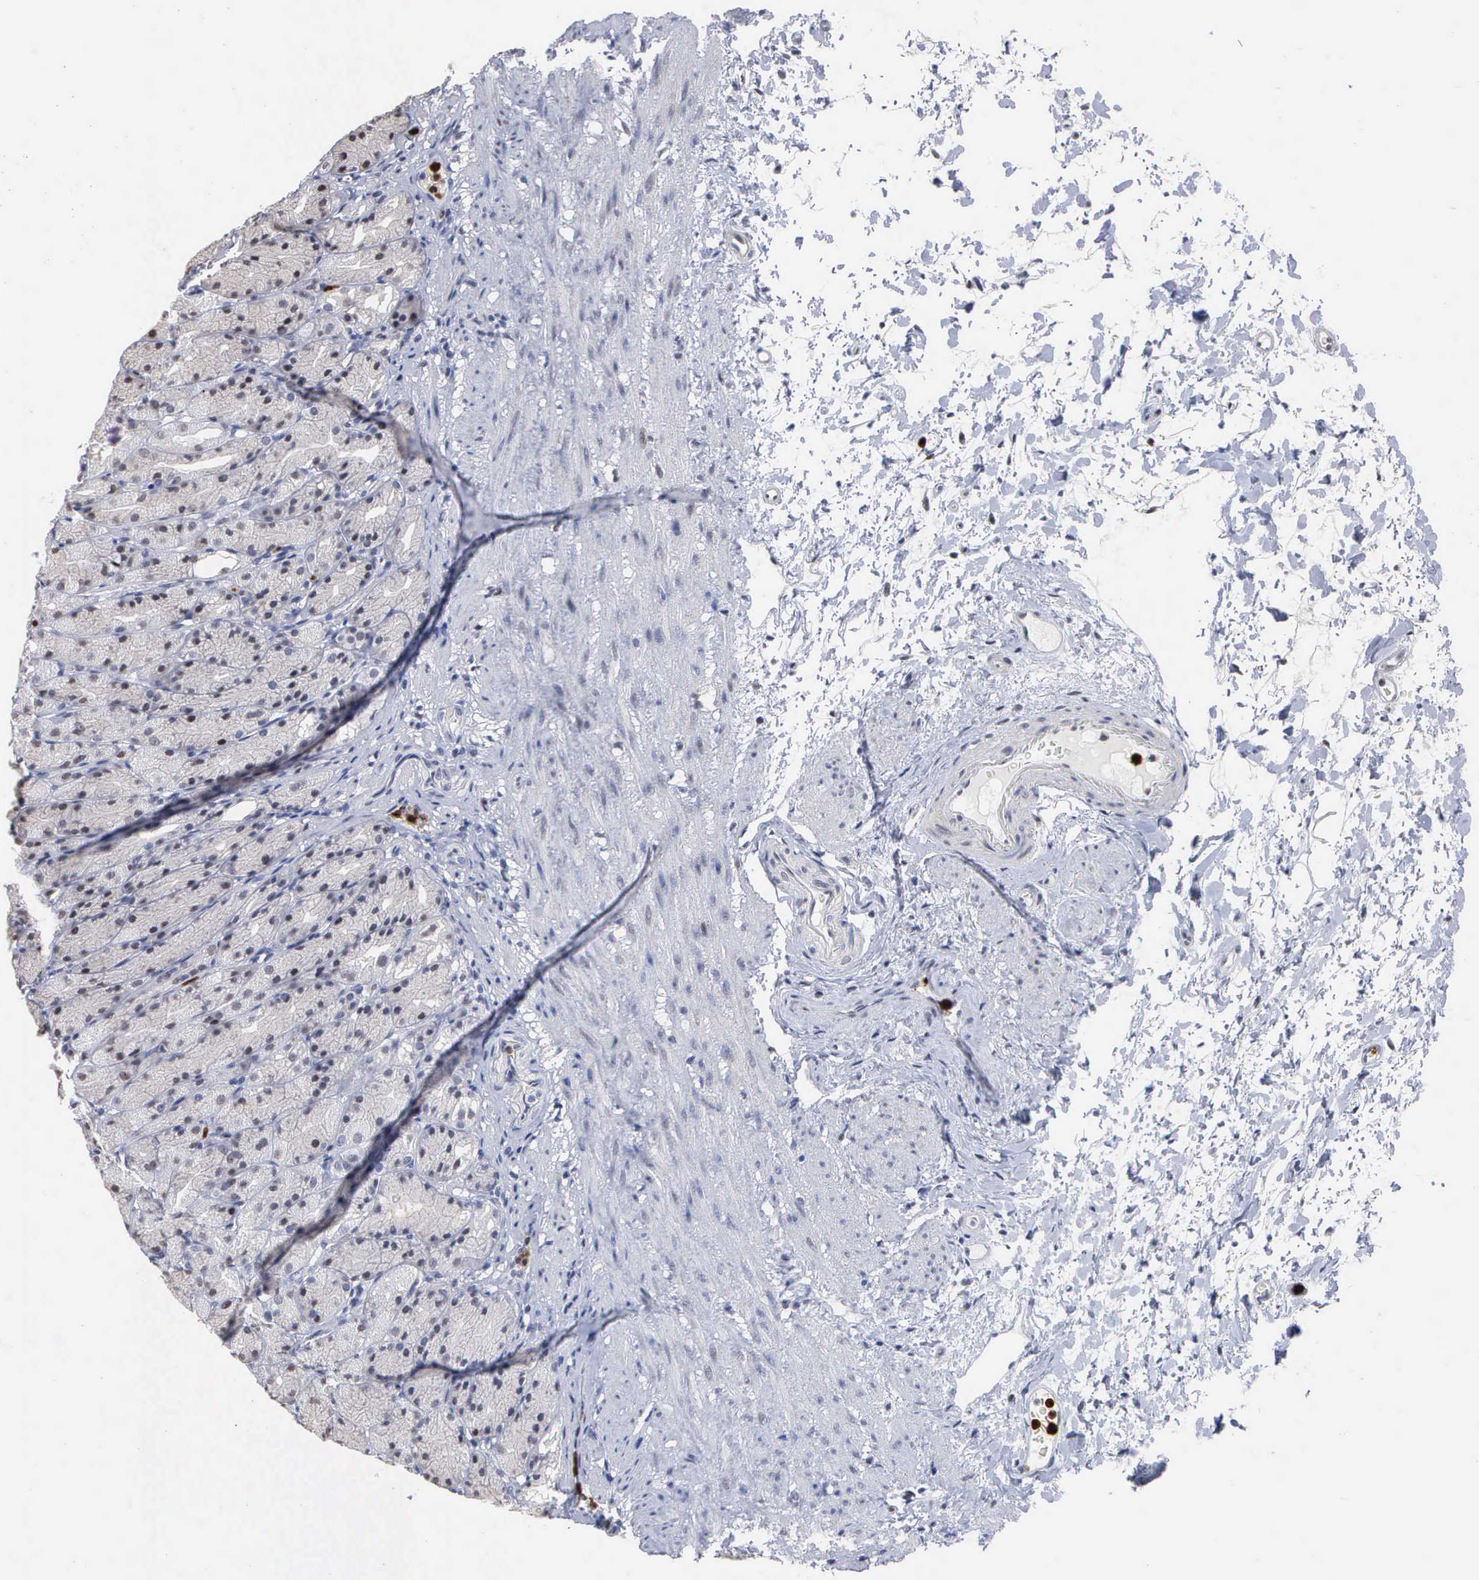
{"staining": {"intensity": "negative", "quantity": "none", "location": "none"}, "tissue": "stomach", "cell_type": "Glandular cells", "image_type": "normal", "snomed": [{"axis": "morphology", "description": "Normal tissue, NOS"}, {"axis": "topography", "description": "Stomach, upper"}], "caption": "Stomach stained for a protein using immunohistochemistry displays no expression glandular cells.", "gene": "SPIN3", "patient": {"sex": "female", "age": 75}}